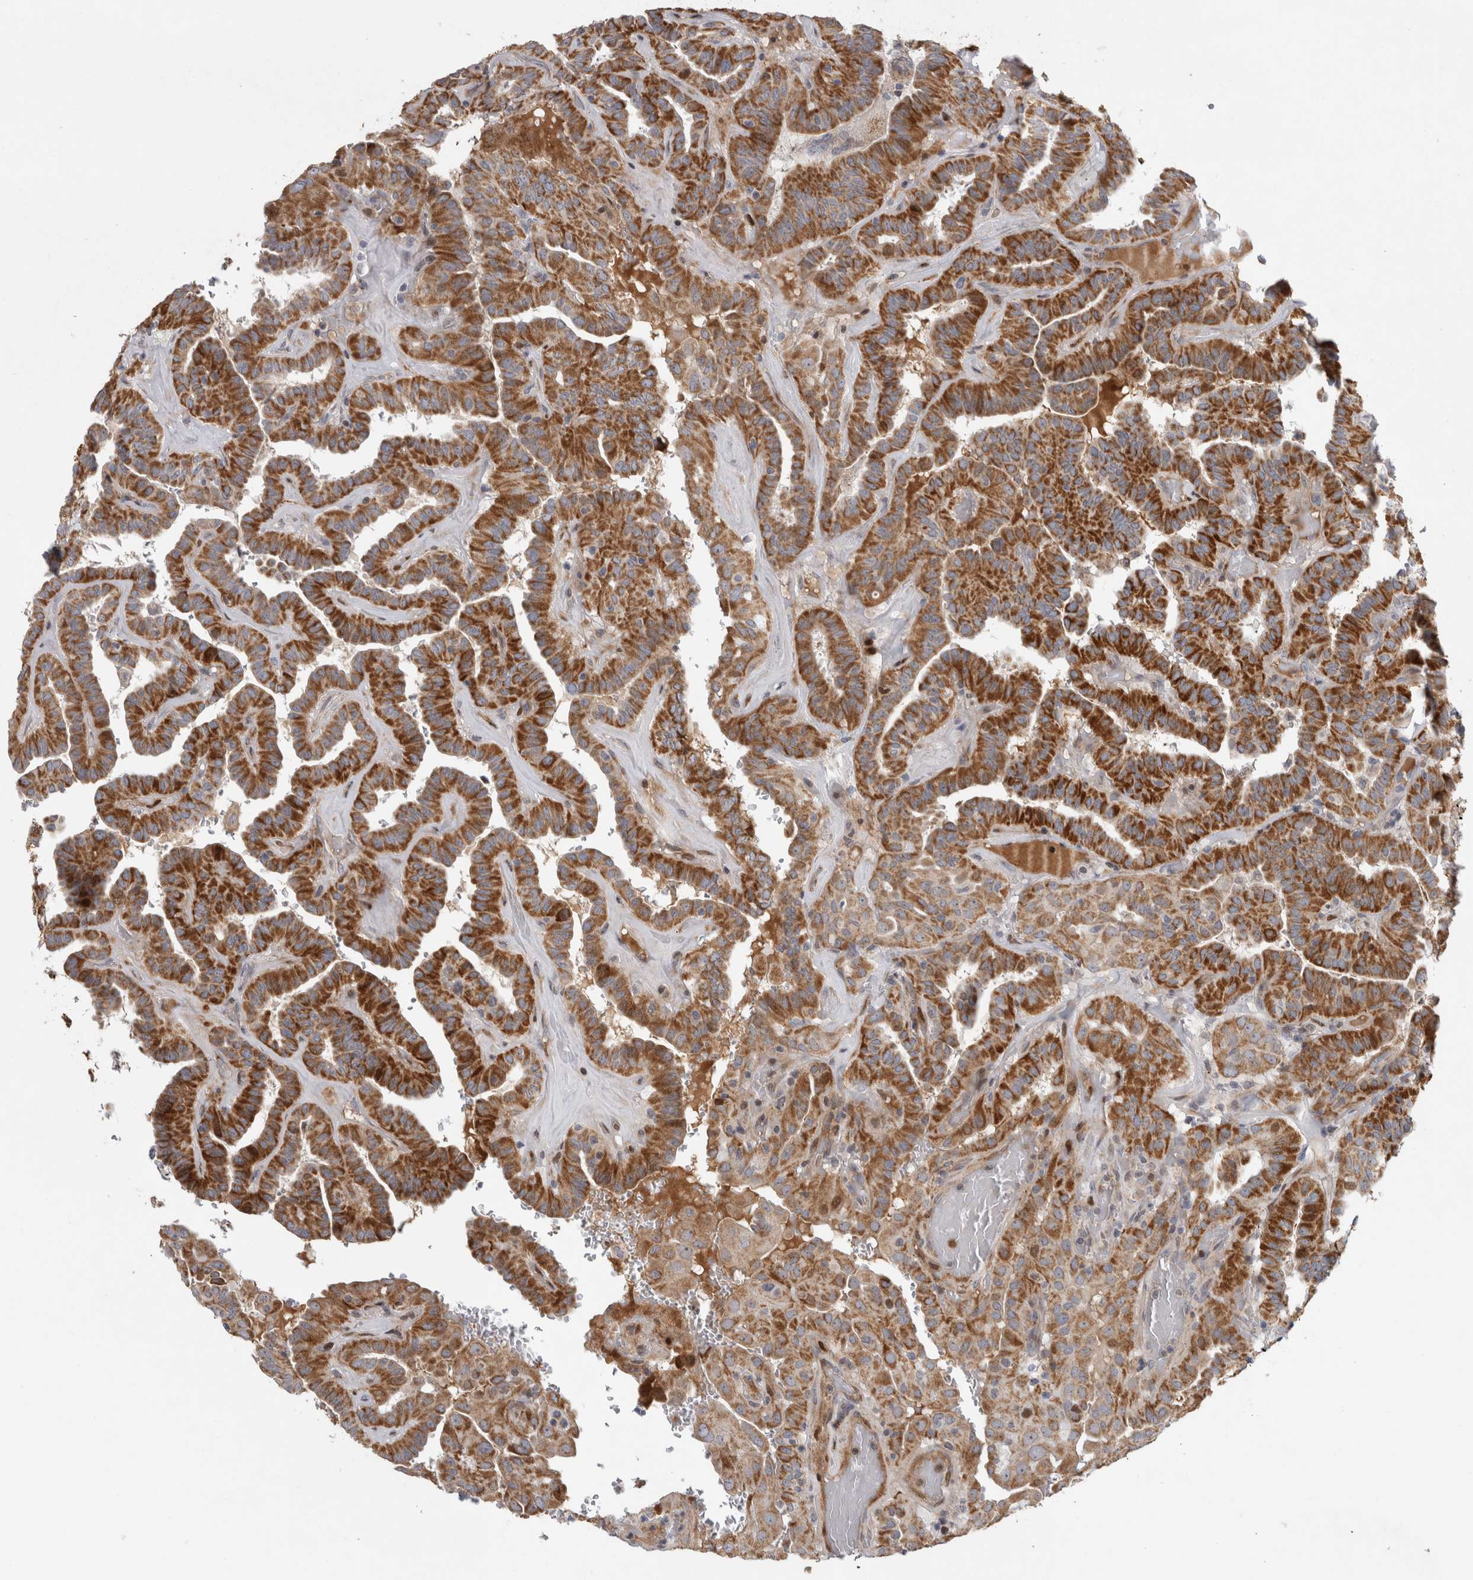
{"staining": {"intensity": "strong", "quantity": ">75%", "location": "cytoplasmic/membranous"}, "tissue": "thyroid cancer", "cell_type": "Tumor cells", "image_type": "cancer", "snomed": [{"axis": "morphology", "description": "Papillary adenocarcinoma, NOS"}, {"axis": "topography", "description": "Thyroid gland"}], "caption": "Thyroid cancer (papillary adenocarcinoma) tissue shows strong cytoplasmic/membranous expression in approximately >75% of tumor cells, visualized by immunohistochemistry.", "gene": "RBM48", "patient": {"sex": "male", "age": 77}}